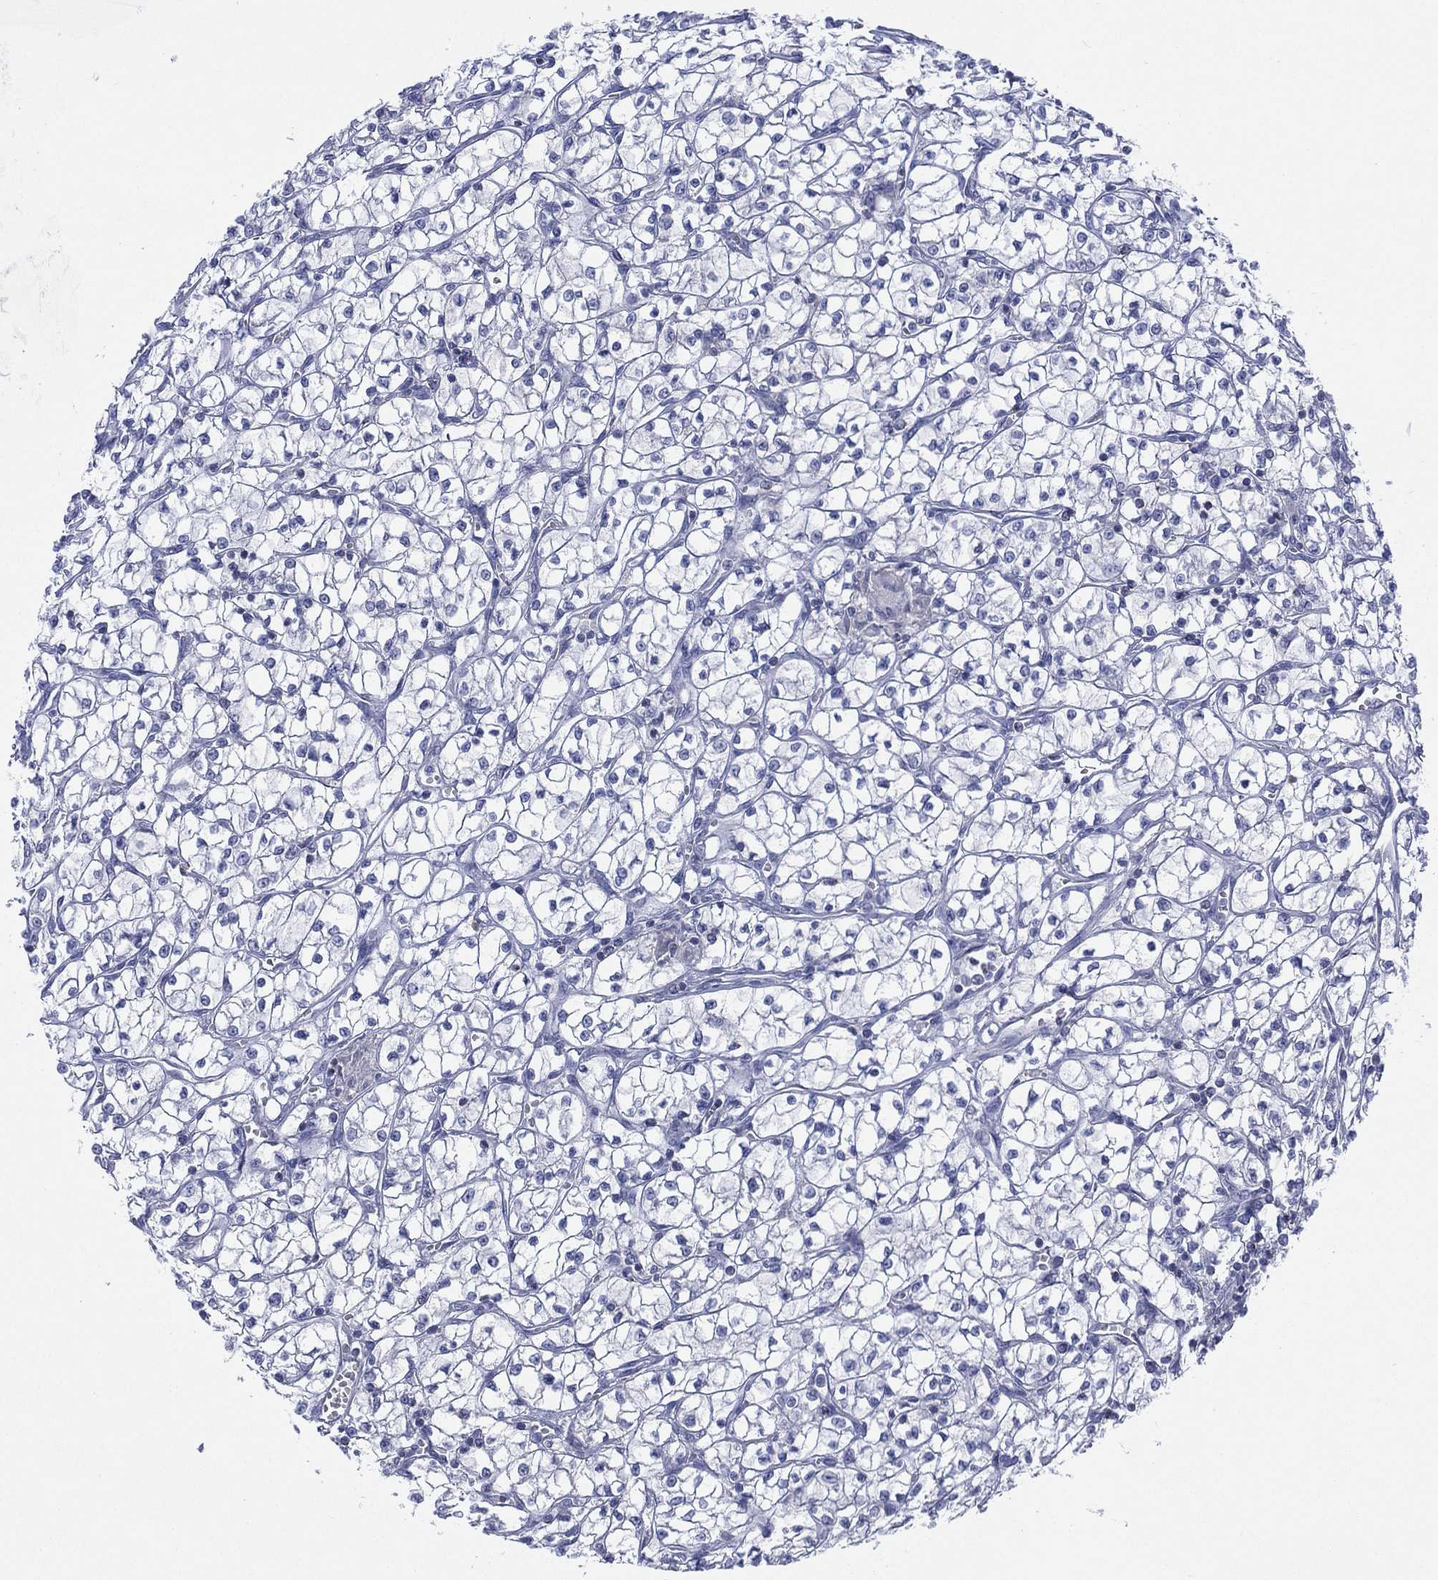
{"staining": {"intensity": "negative", "quantity": "none", "location": "none"}, "tissue": "renal cancer", "cell_type": "Tumor cells", "image_type": "cancer", "snomed": [{"axis": "morphology", "description": "Adenocarcinoma, NOS"}, {"axis": "topography", "description": "Kidney"}], "caption": "Tumor cells are negative for protein expression in human adenocarcinoma (renal). Nuclei are stained in blue.", "gene": "SEPTIN1", "patient": {"sex": "female", "age": 64}}